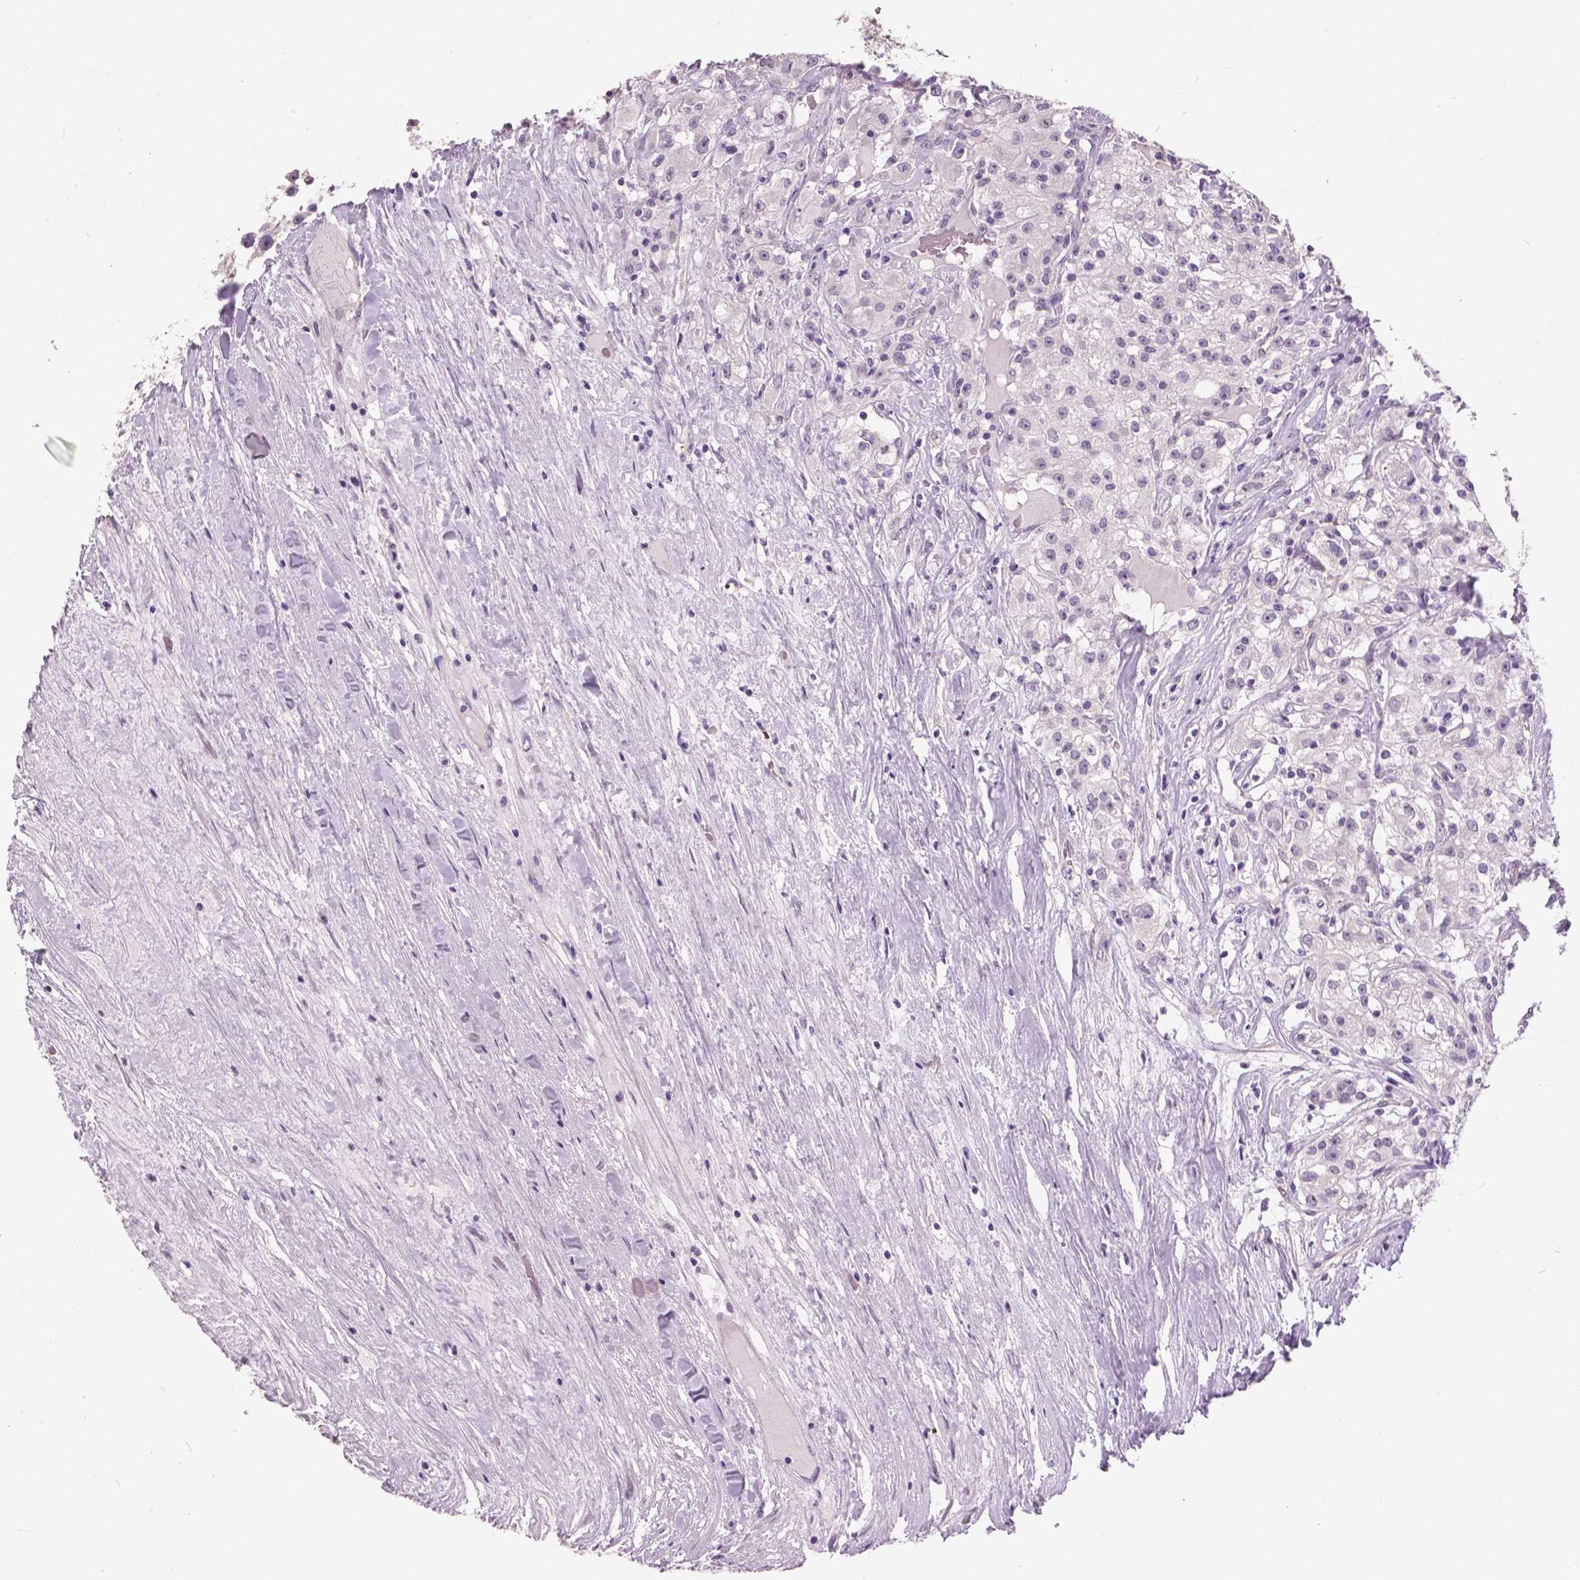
{"staining": {"intensity": "negative", "quantity": "none", "location": "none"}, "tissue": "renal cancer", "cell_type": "Tumor cells", "image_type": "cancer", "snomed": [{"axis": "morphology", "description": "Adenocarcinoma, NOS"}, {"axis": "topography", "description": "Kidney"}], "caption": "This is an immunohistochemistry histopathology image of renal cancer (adenocarcinoma). There is no positivity in tumor cells.", "gene": "FOXA1", "patient": {"sex": "female", "age": 67}}